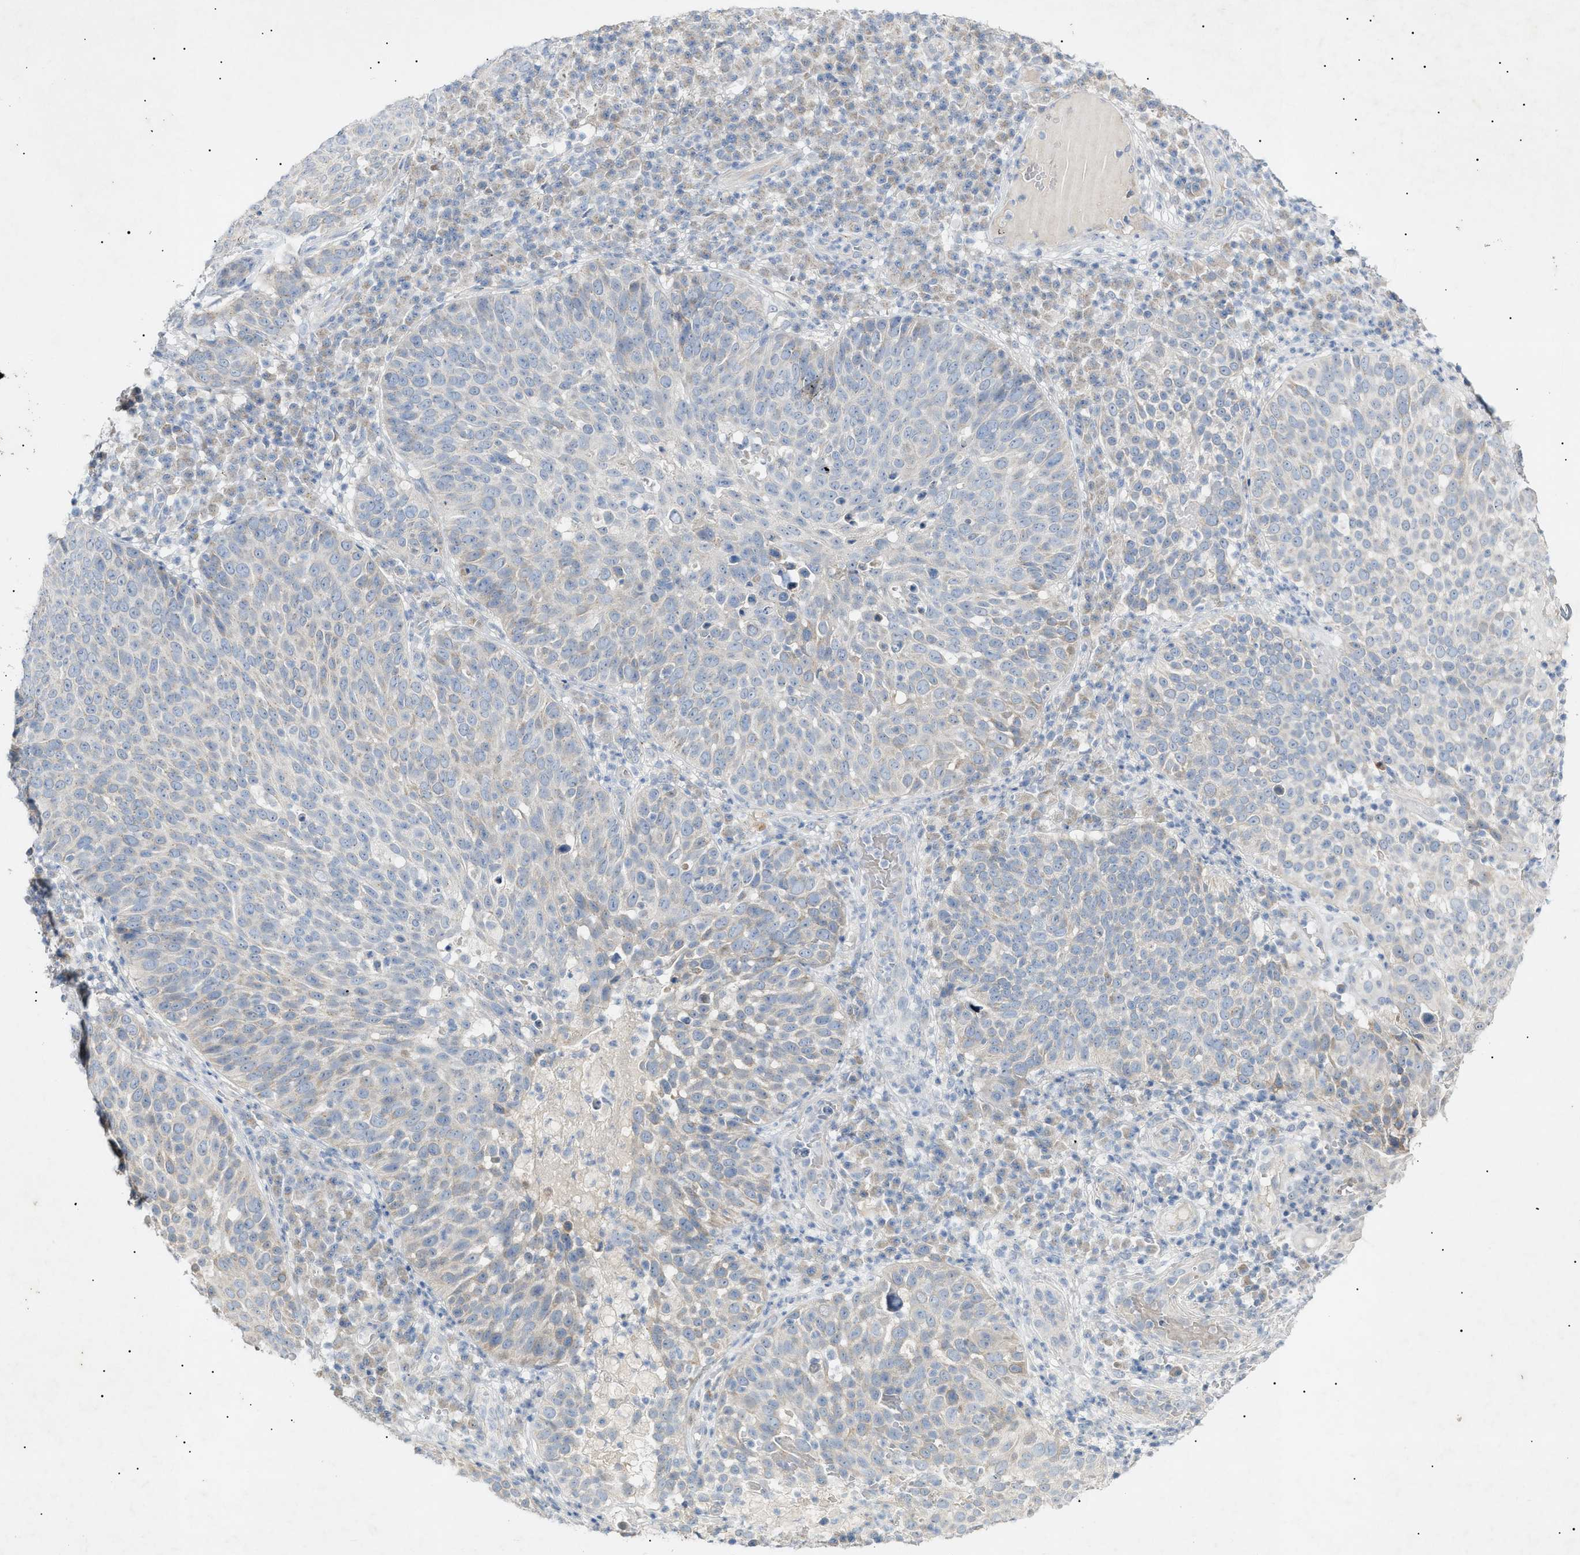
{"staining": {"intensity": "negative", "quantity": "none", "location": "none"}, "tissue": "skin cancer", "cell_type": "Tumor cells", "image_type": "cancer", "snomed": [{"axis": "morphology", "description": "Squamous cell carcinoma in situ, NOS"}, {"axis": "morphology", "description": "Squamous cell carcinoma, NOS"}, {"axis": "topography", "description": "Skin"}], "caption": "DAB immunohistochemical staining of skin squamous cell carcinoma in situ shows no significant expression in tumor cells.", "gene": "SLC25A31", "patient": {"sex": "male", "age": 93}}